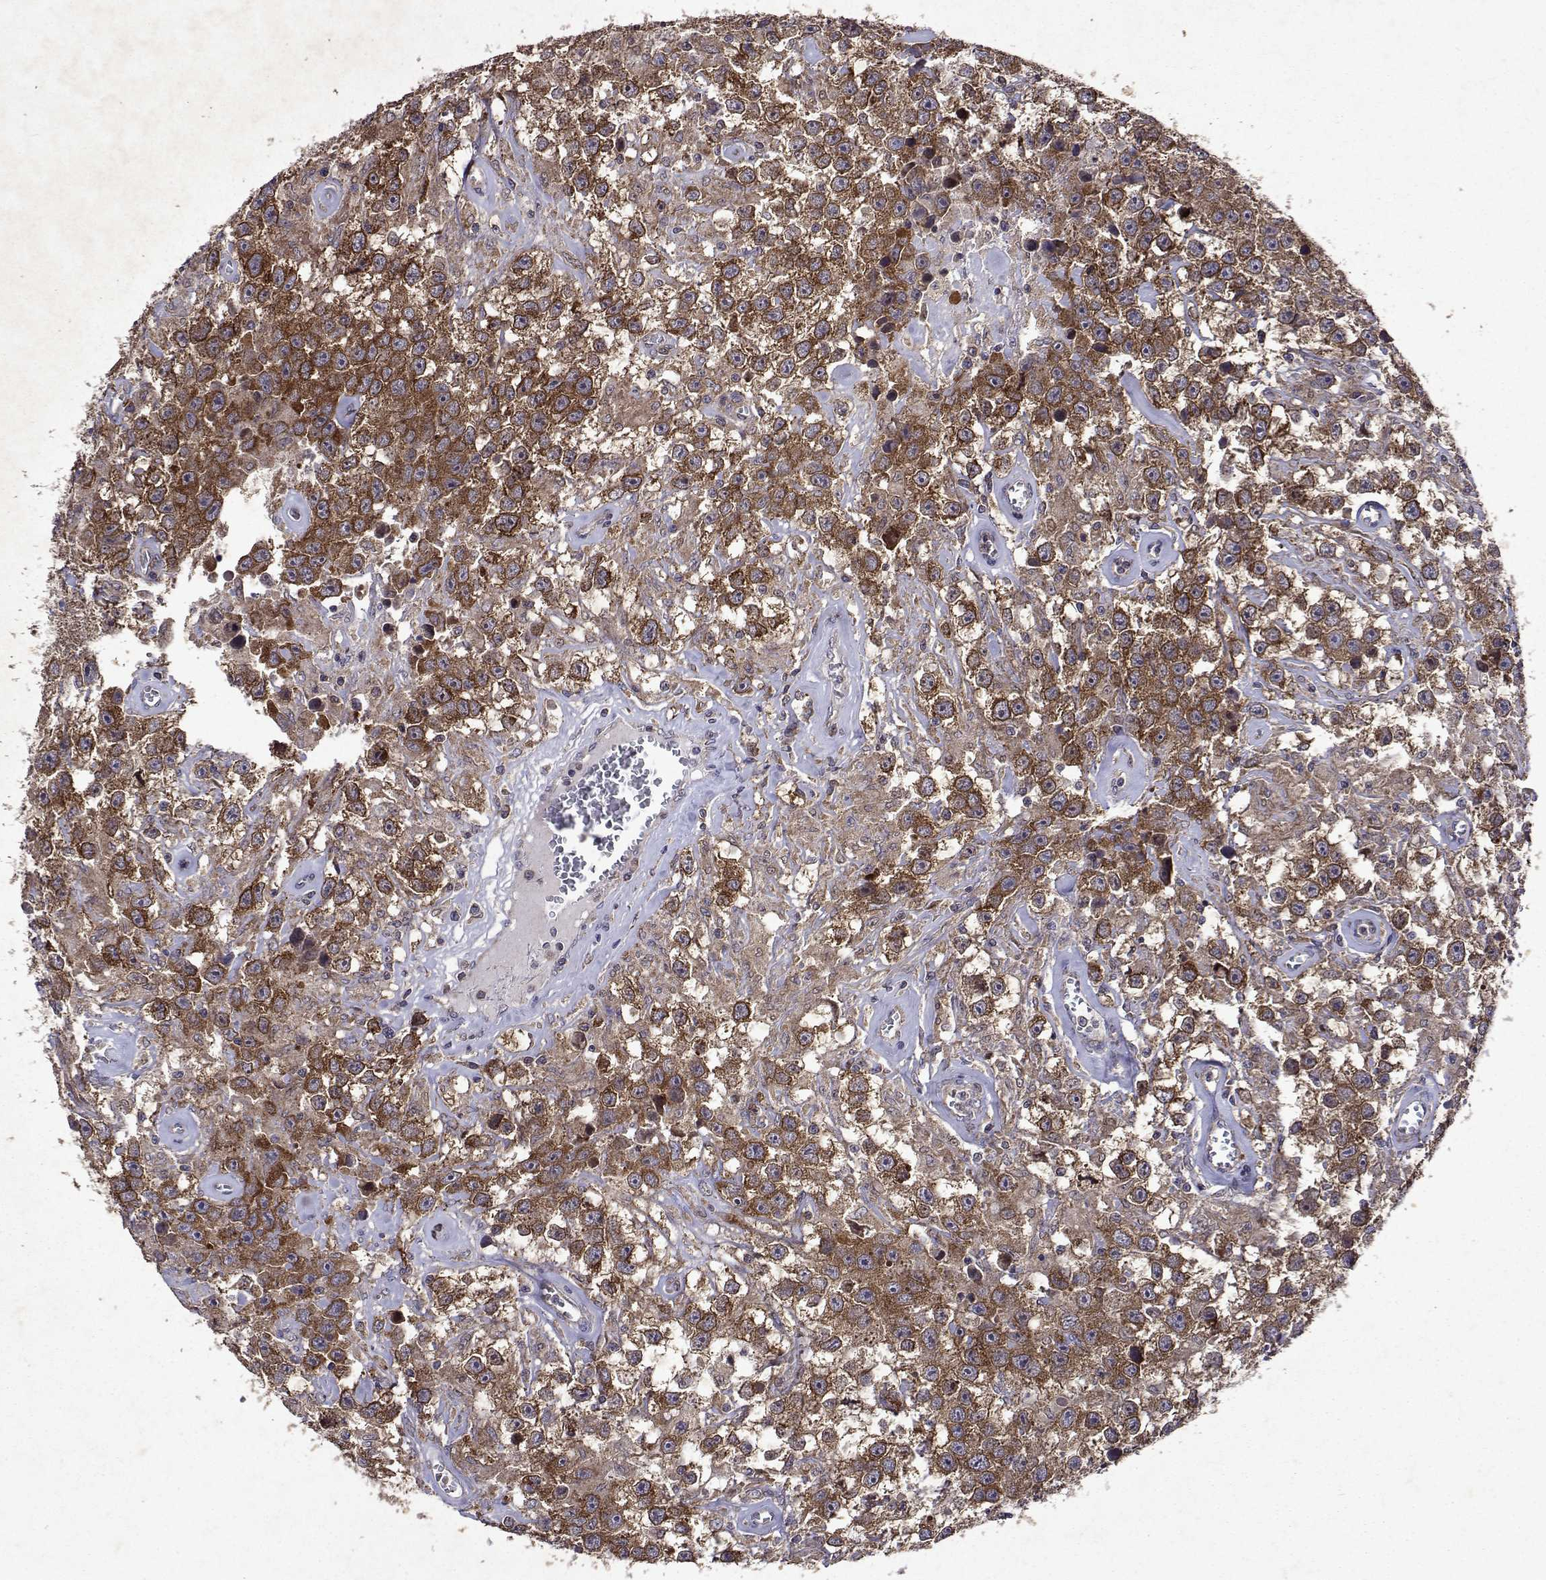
{"staining": {"intensity": "moderate", "quantity": ">75%", "location": "cytoplasmic/membranous"}, "tissue": "testis cancer", "cell_type": "Tumor cells", "image_type": "cancer", "snomed": [{"axis": "morphology", "description": "Seminoma, NOS"}, {"axis": "topography", "description": "Testis"}], "caption": "A micrograph of testis cancer stained for a protein shows moderate cytoplasmic/membranous brown staining in tumor cells.", "gene": "TARBP2", "patient": {"sex": "male", "age": 43}}